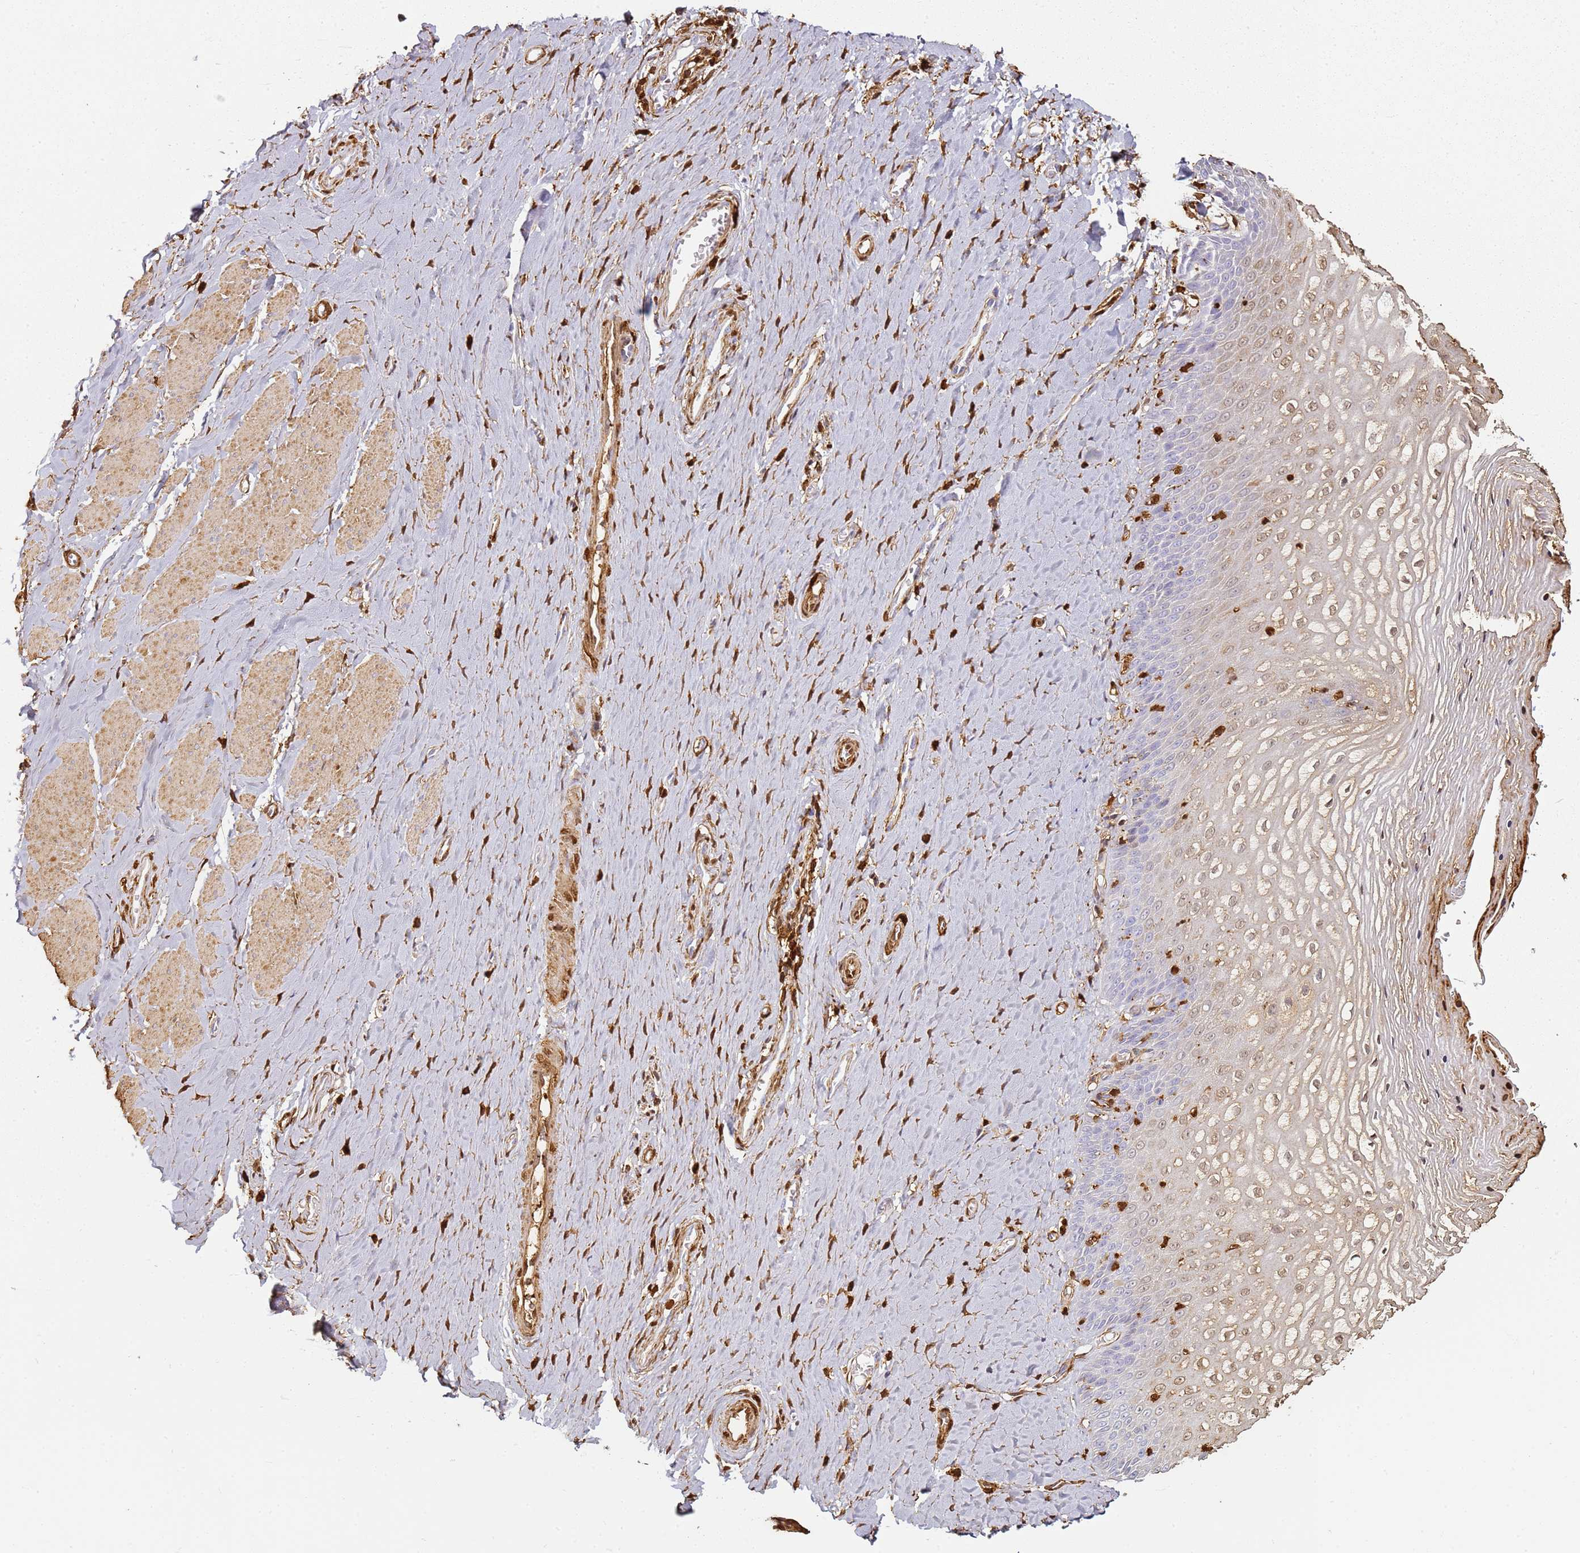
{"staining": {"intensity": "weak", "quantity": "25%-75%", "location": "nuclear"}, "tissue": "vagina", "cell_type": "Squamous epithelial cells", "image_type": "normal", "snomed": [{"axis": "morphology", "description": "Normal tissue, NOS"}, {"axis": "topography", "description": "Vagina"}], "caption": "Protein staining exhibits weak nuclear expression in about 25%-75% of squamous epithelial cells in normal vagina.", "gene": "S100A4", "patient": {"sex": "female", "age": 65}}